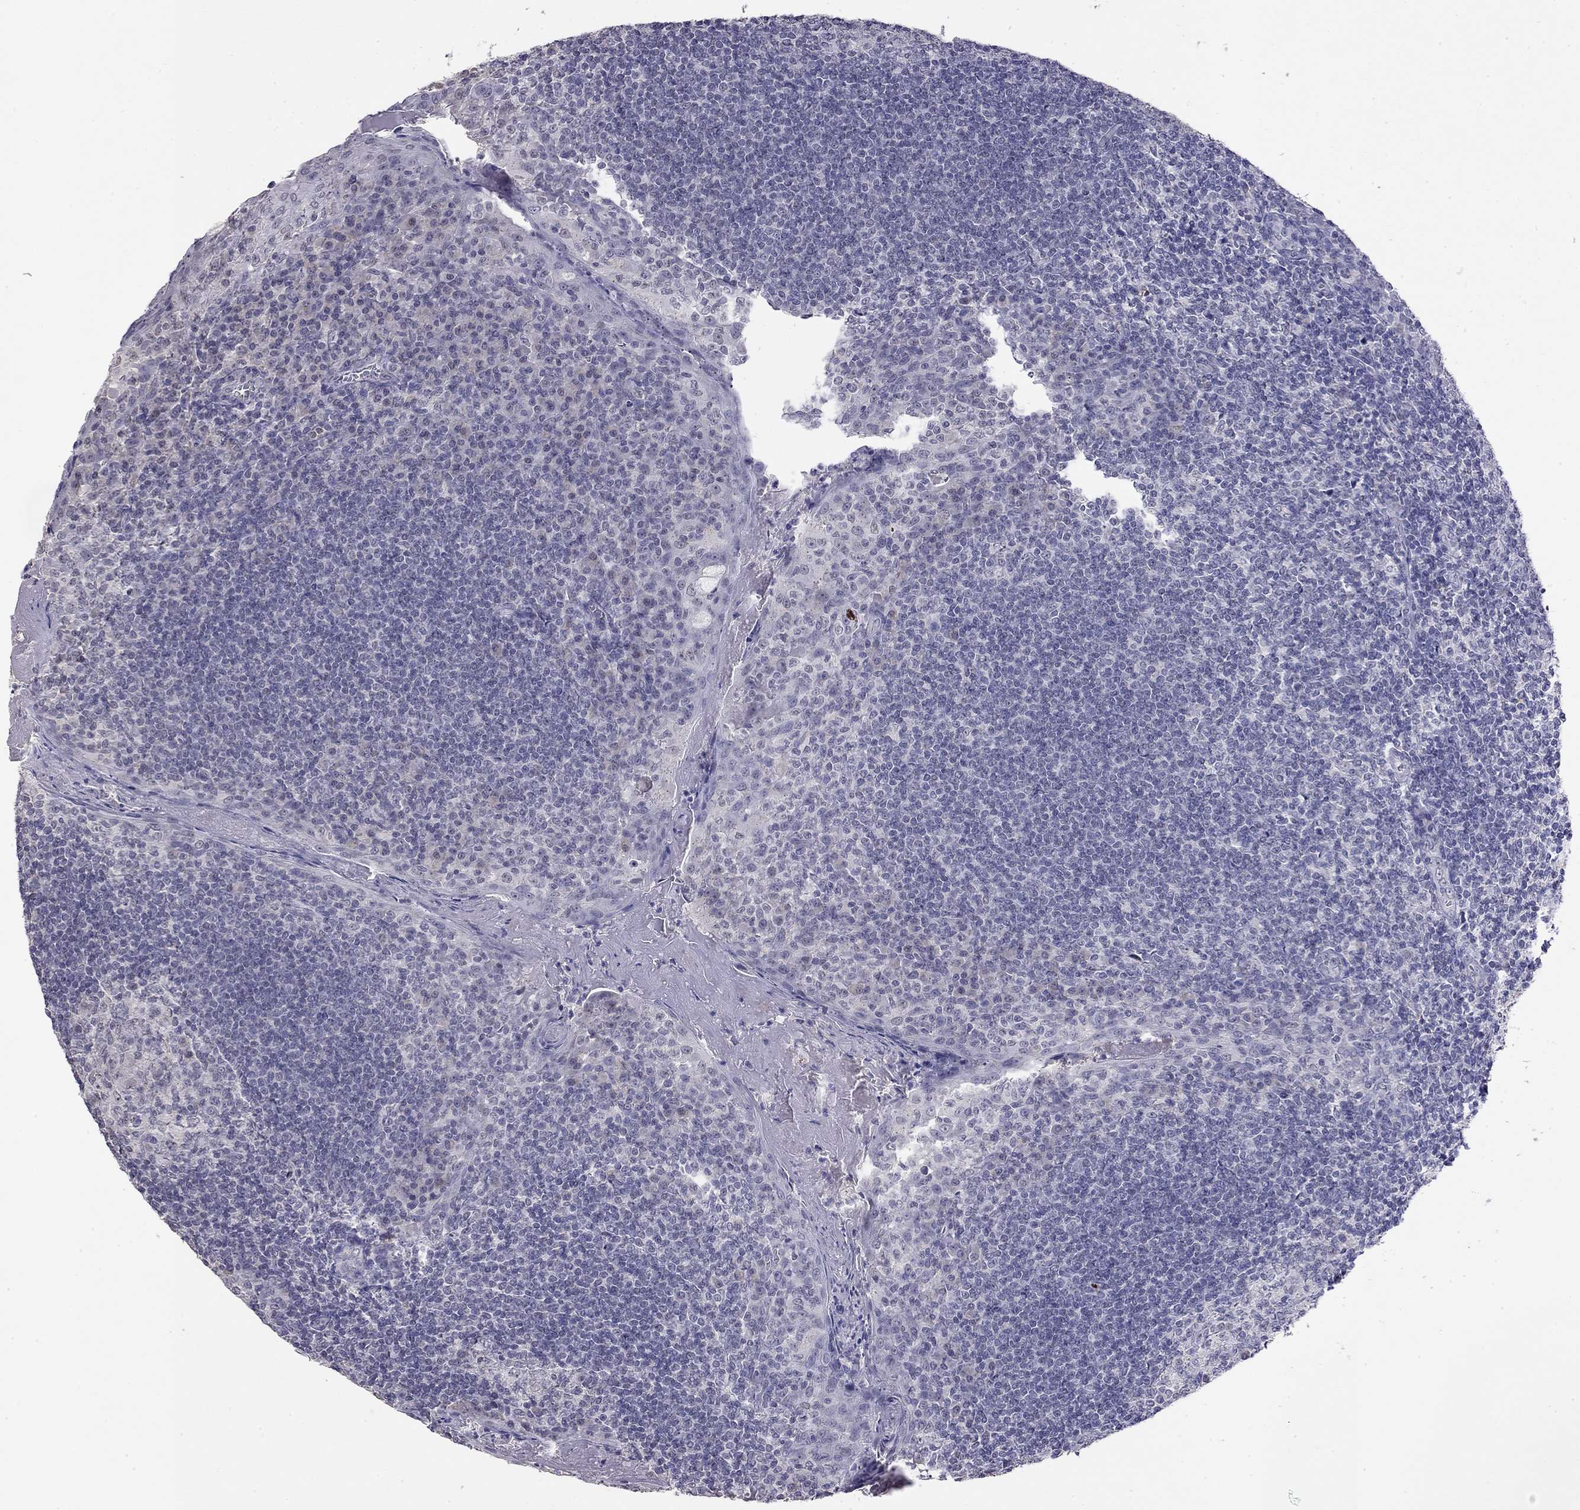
{"staining": {"intensity": "negative", "quantity": "none", "location": "none"}, "tissue": "tonsil", "cell_type": "Germinal center cells", "image_type": "normal", "snomed": [{"axis": "morphology", "description": "Normal tissue, NOS"}, {"axis": "topography", "description": "Tonsil"}], "caption": "DAB immunohistochemical staining of normal human tonsil reveals no significant staining in germinal center cells. The staining is performed using DAB brown chromogen with nuclei counter-stained in using hematoxylin.", "gene": "WNK3", "patient": {"sex": "female", "age": 13}}